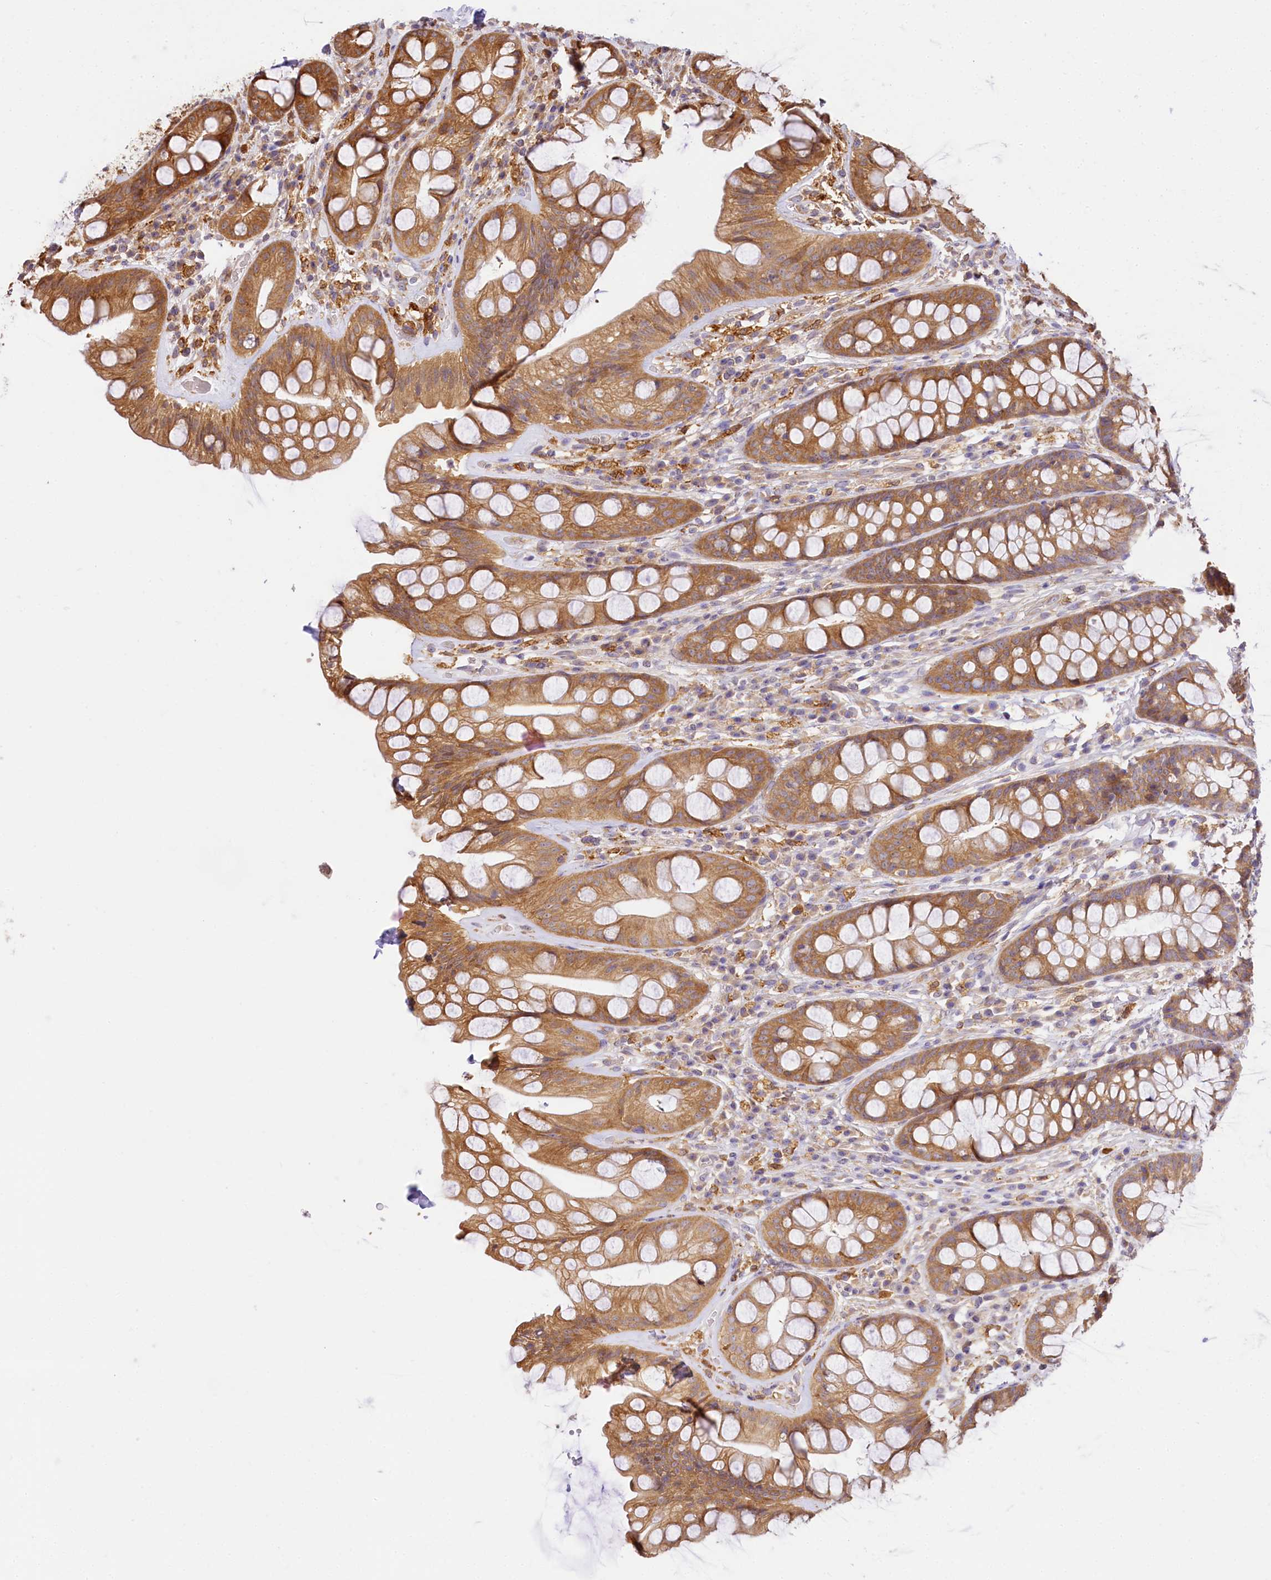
{"staining": {"intensity": "moderate", "quantity": ">75%", "location": "cytoplasmic/membranous"}, "tissue": "rectum", "cell_type": "Glandular cells", "image_type": "normal", "snomed": [{"axis": "morphology", "description": "Normal tissue, NOS"}, {"axis": "topography", "description": "Rectum"}], "caption": "Immunohistochemical staining of benign rectum displays moderate cytoplasmic/membranous protein staining in approximately >75% of glandular cells.", "gene": "PPIP5K2", "patient": {"sex": "male", "age": 74}}